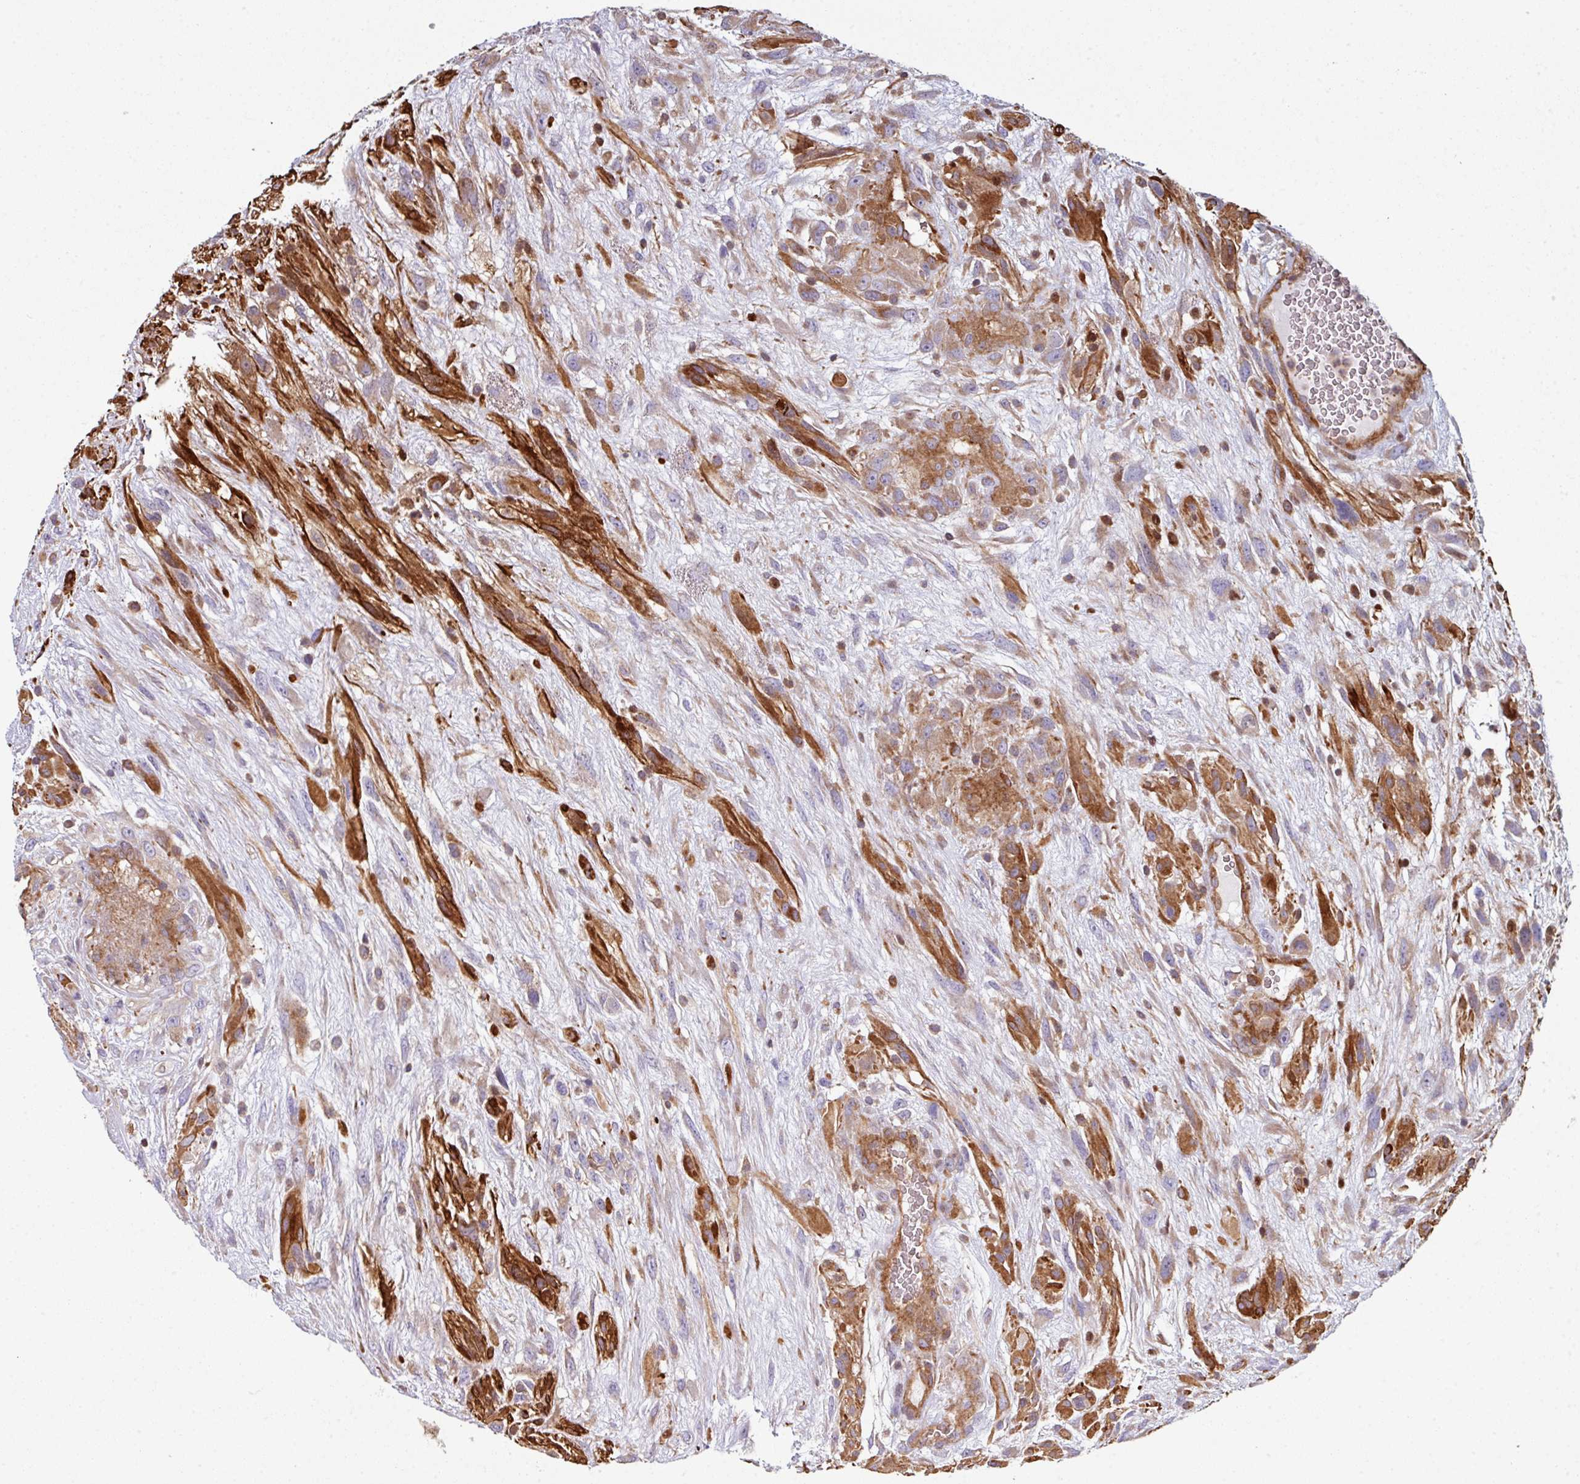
{"staining": {"intensity": "moderate", "quantity": "25%-75%", "location": "cytoplasmic/membranous"}, "tissue": "glioma", "cell_type": "Tumor cells", "image_type": "cancer", "snomed": [{"axis": "morphology", "description": "Glioma, malignant, High grade"}, {"axis": "topography", "description": "Brain"}], "caption": "Immunohistochemical staining of human glioma exhibits medium levels of moderate cytoplasmic/membranous protein positivity in about 25%-75% of tumor cells.", "gene": "ANO9", "patient": {"sex": "male", "age": 61}}